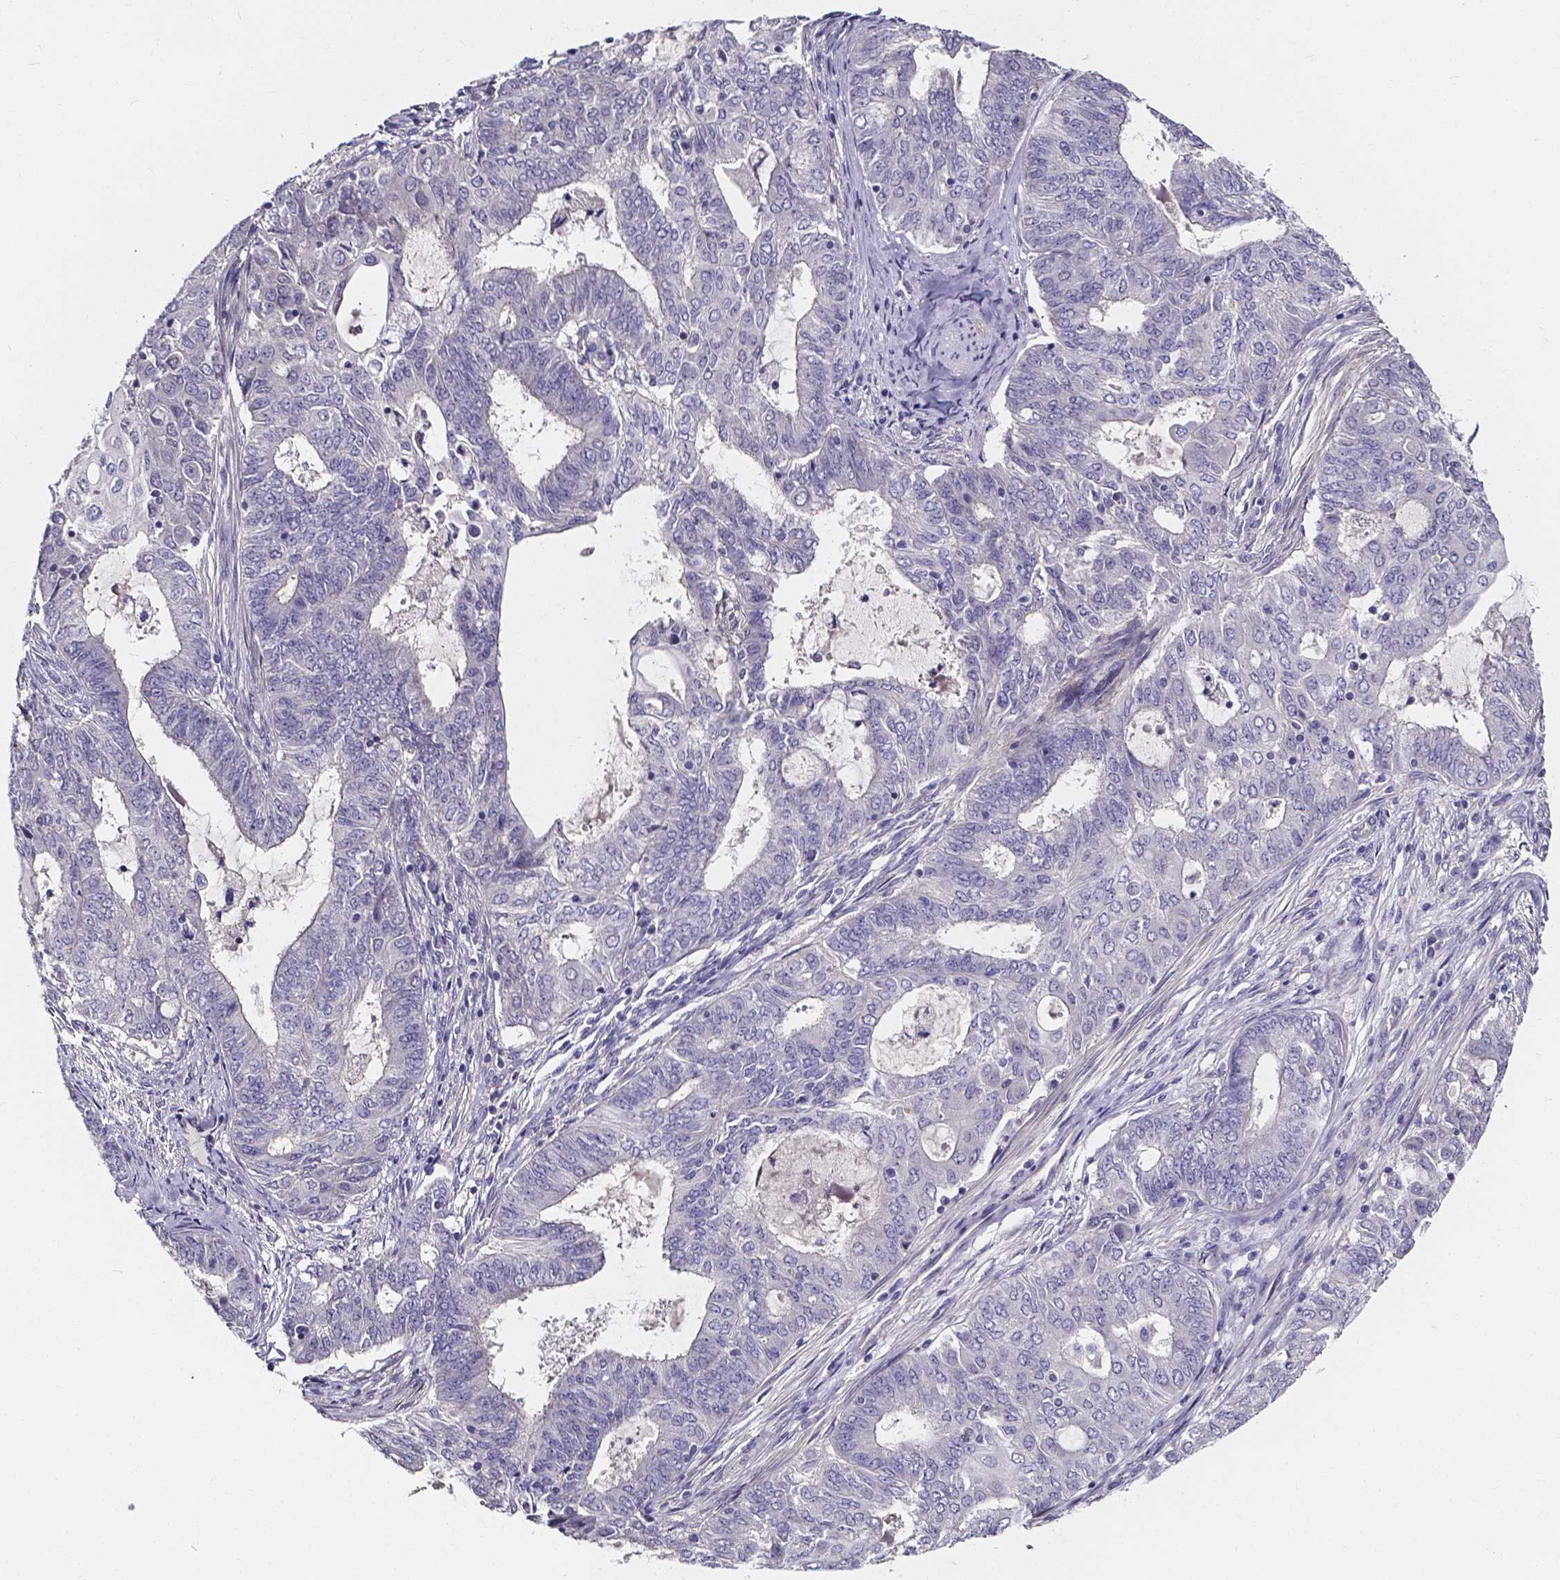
{"staining": {"intensity": "negative", "quantity": "none", "location": "none"}, "tissue": "endometrial cancer", "cell_type": "Tumor cells", "image_type": "cancer", "snomed": [{"axis": "morphology", "description": "Adenocarcinoma, NOS"}, {"axis": "topography", "description": "Endometrium"}], "caption": "DAB (3,3'-diaminobenzidine) immunohistochemical staining of endometrial cancer shows no significant positivity in tumor cells. (DAB (3,3'-diaminobenzidine) immunohistochemistry (IHC) visualized using brightfield microscopy, high magnification).", "gene": "CACNG8", "patient": {"sex": "female", "age": 62}}